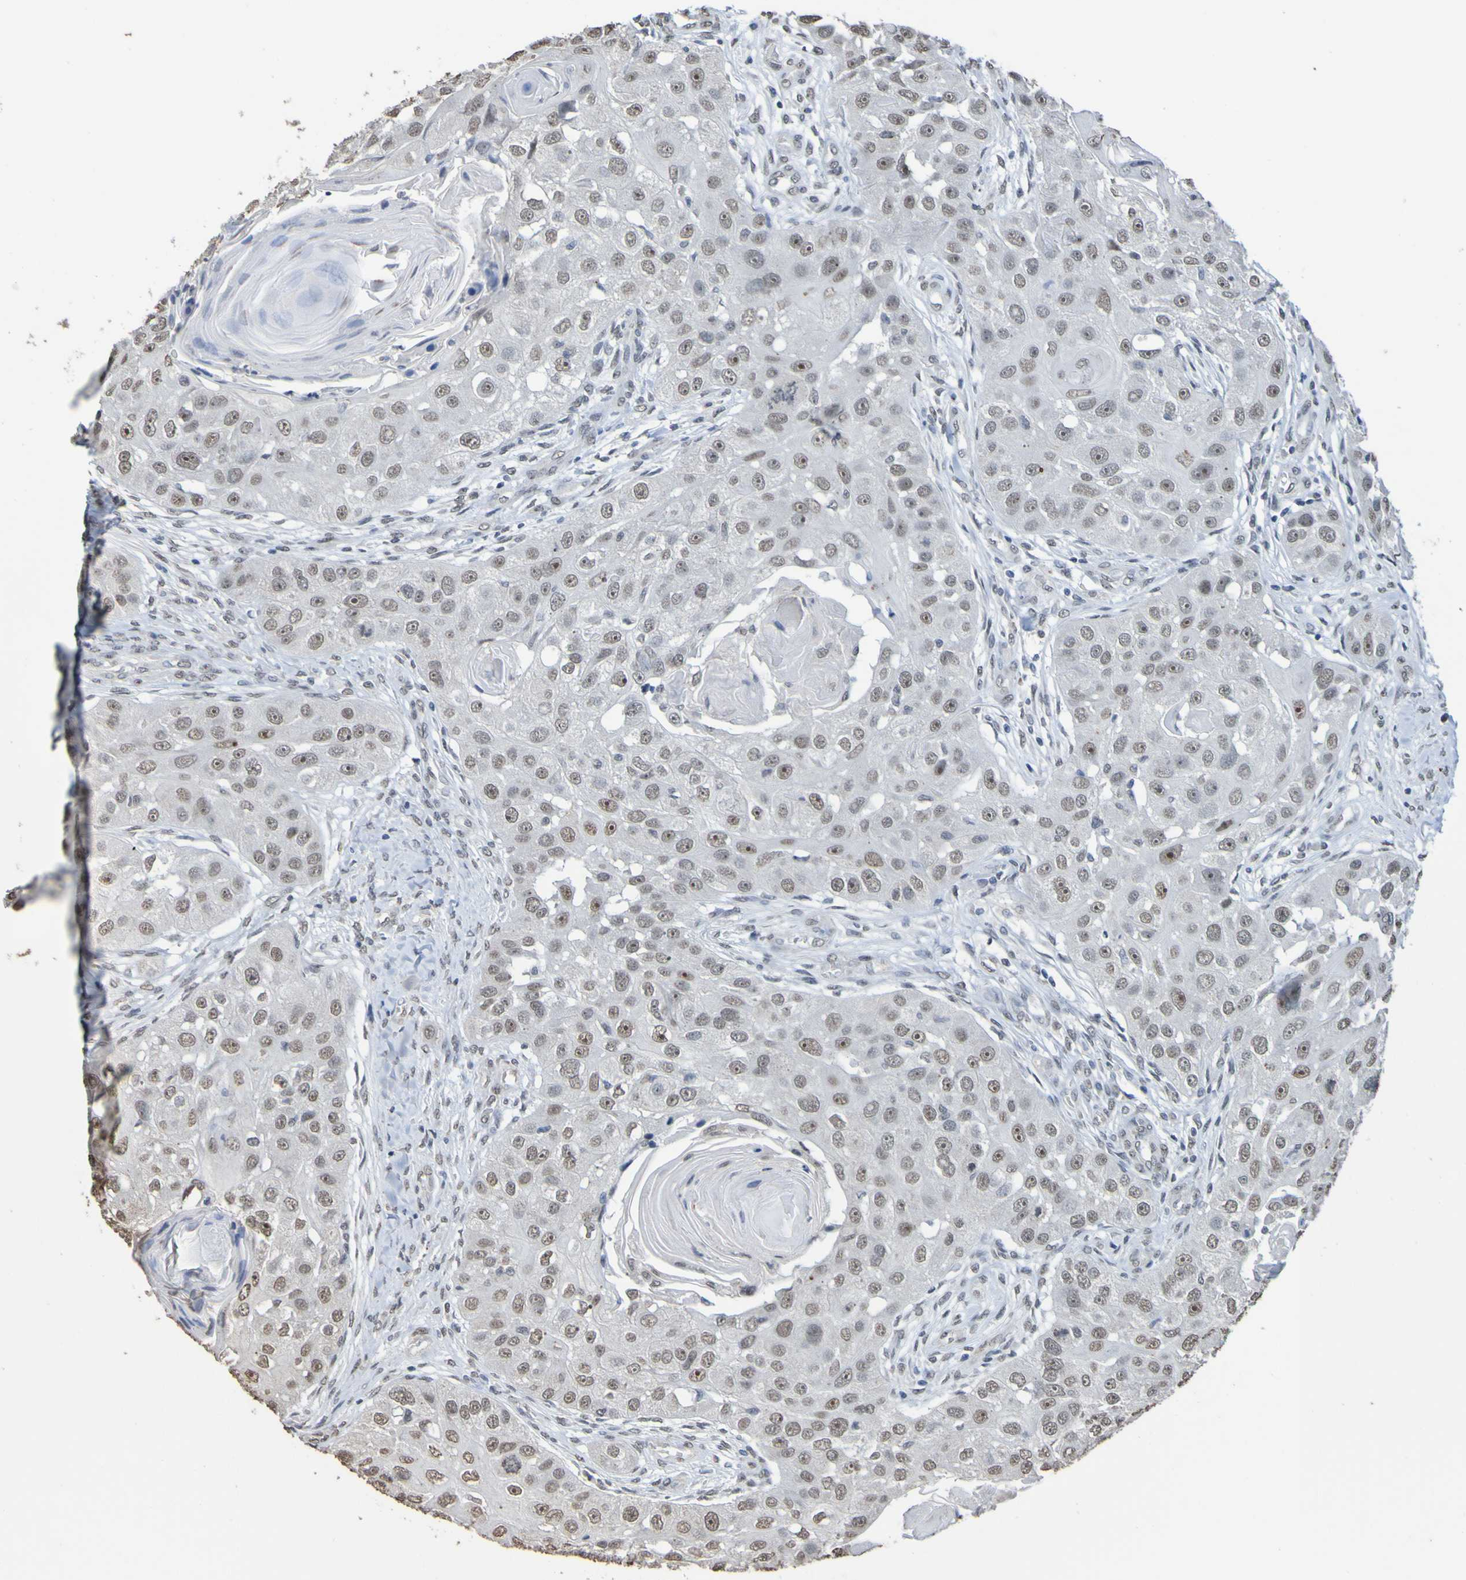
{"staining": {"intensity": "weak", "quantity": ">75%", "location": "nuclear"}, "tissue": "head and neck cancer", "cell_type": "Tumor cells", "image_type": "cancer", "snomed": [{"axis": "morphology", "description": "Normal tissue, NOS"}, {"axis": "morphology", "description": "Squamous cell carcinoma, NOS"}, {"axis": "topography", "description": "Skeletal muscle"}, {"axis": "topography", "description": "Head-Neck"}], "caption": "IHC of human head and neck cancer exhibits low levels of weak nuclear expression in approximately >75% of tumor cells. The staining was performed using DAB (3,3'-diaminobenzidine), with brown indicating positive protein expression. Nuclei are stained blue with hematoxylin.", "gene": "ALKBH2", "patient": {"sex": "male", "age": 51}}